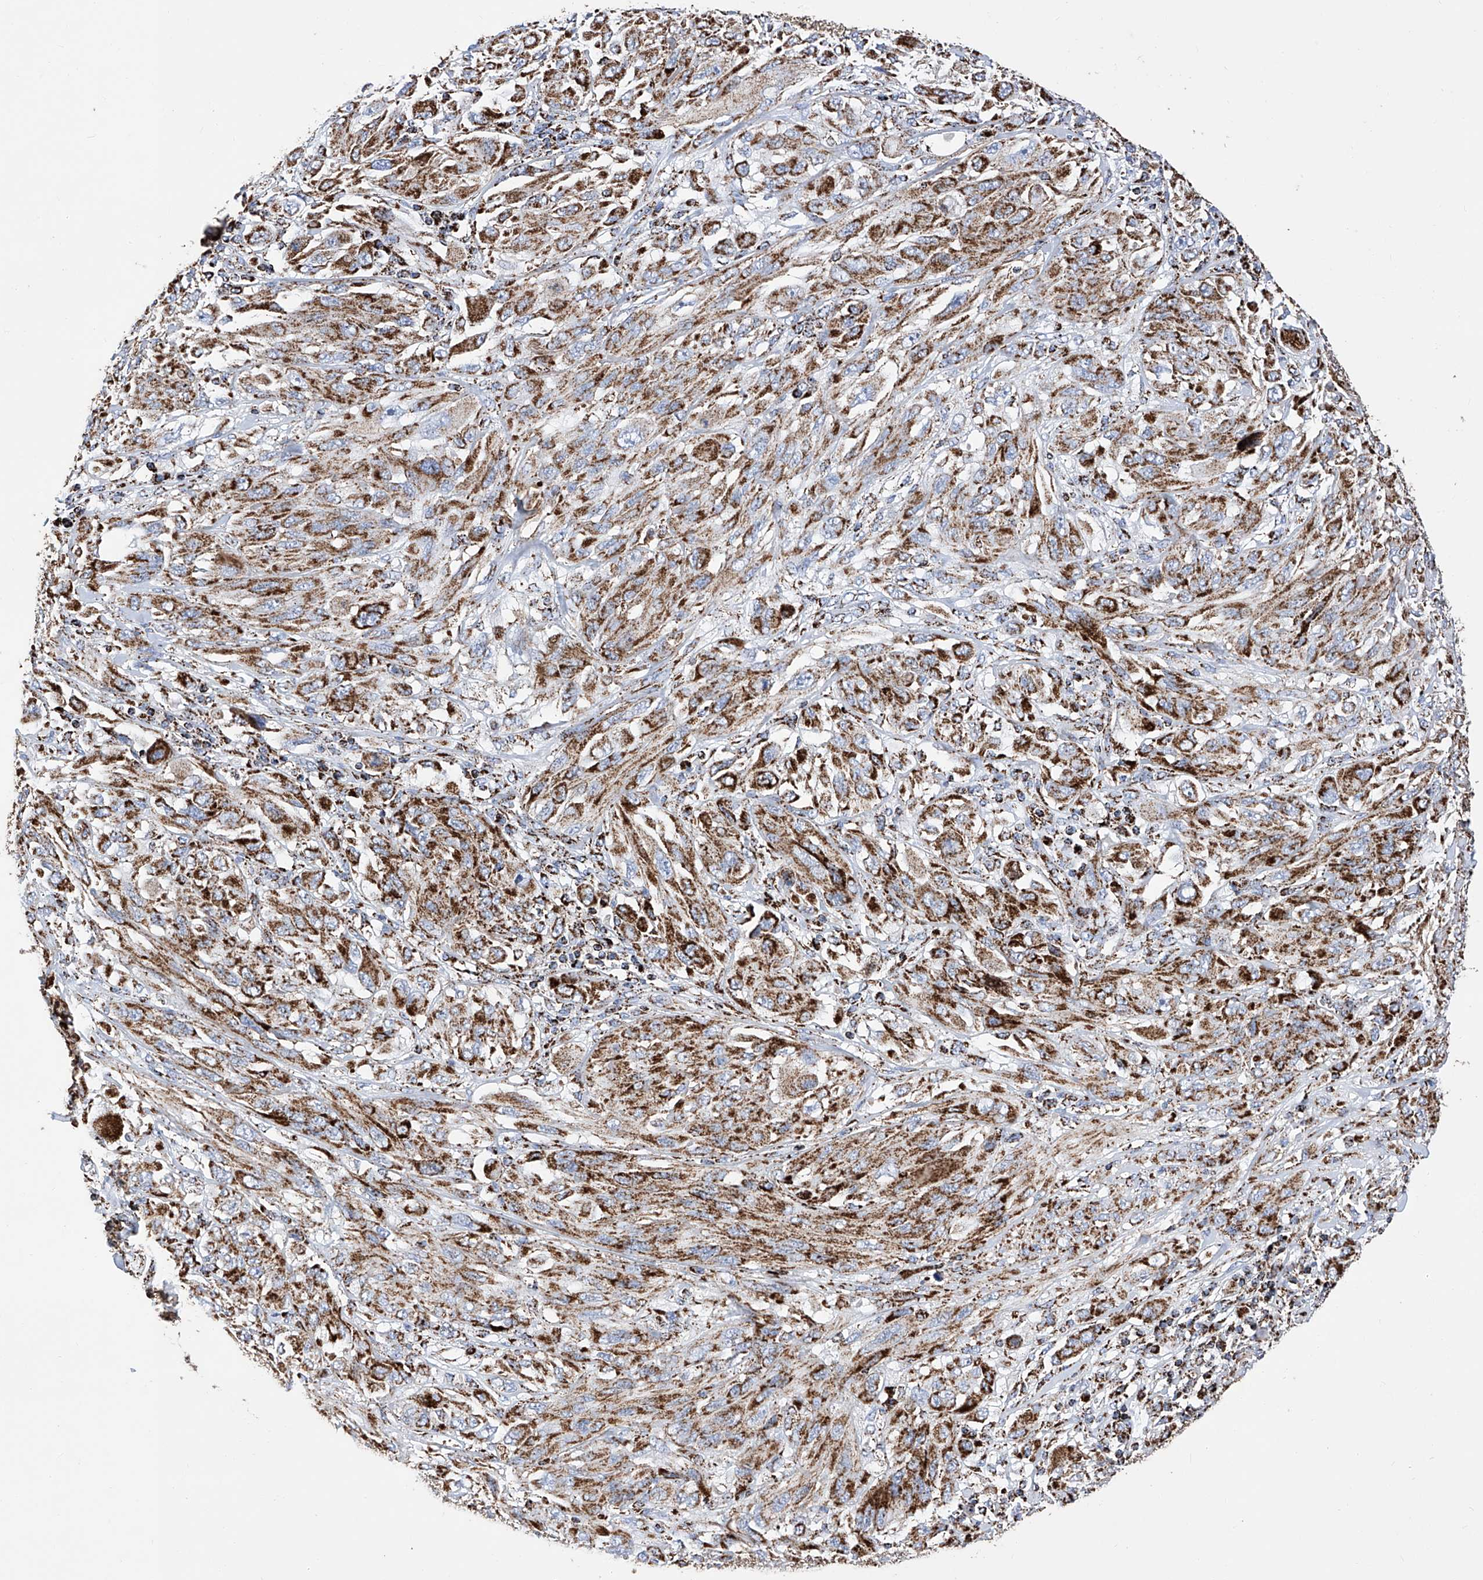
{"staining": {"intensity": "moderate", "quantity": ">75%", "location": "cytoplasmic/membranous"}, "tissue": "melanoma", "cell_type": "Tumor cells", "image_type": "cancer", "snomed": [{"axis": "morphology", "description": "Malignant melanoma, NOS"}, {"axis": "topography", "description": "Skin"}], "caption": "High-magnification brightfield microscopy of melanoma stained with DAB (brown) and counterstained with hematoxylin (blue). tumor cells exhibit moderate cytoplasmic/membranous expression is present in about>75% of cells.", "gene": "ATP5PF", "patient": {"sex": "female", "age": 91}}